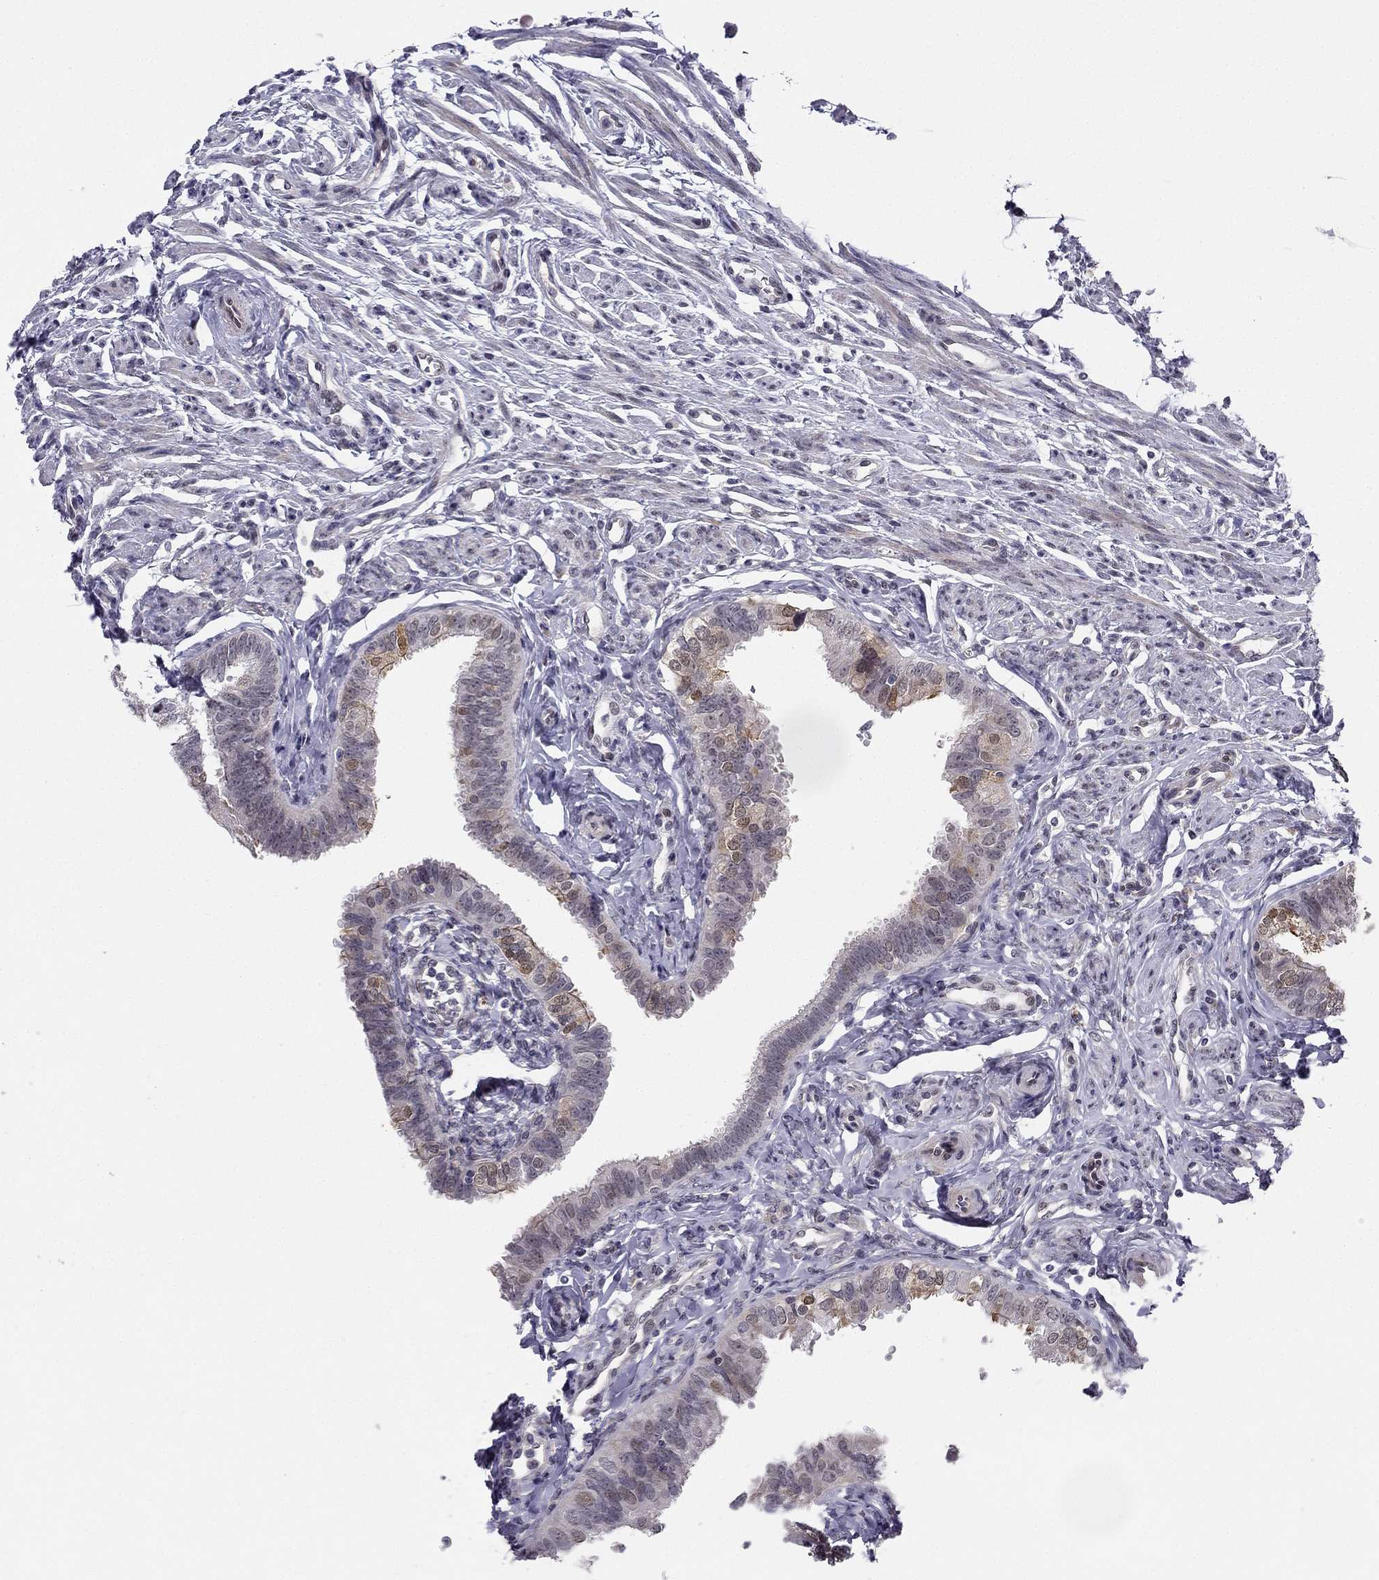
{"staining": {"intensity": "moderate", "quantity": "<25%", "location": "cytoplasmic/membranous,nuclear"}, "tissue": "fallopian tube", "cell_type": "Glandular cells", "image_type": "normal", "snomed": [{"axis": "morphology", "description": "Normal tissue, NOS"}, {"axis": "topography", "description": "Fallopian tube"}], "caption": "The histopathology image displays immunohistochemical staining of normal fallopian tube. There is moderate cytoplasmic/membranous,nuclear staining is seen in approximately <25% of glandular cells.", "gene": "CHST8", "patient": {"sex": "female", "age": 54}}